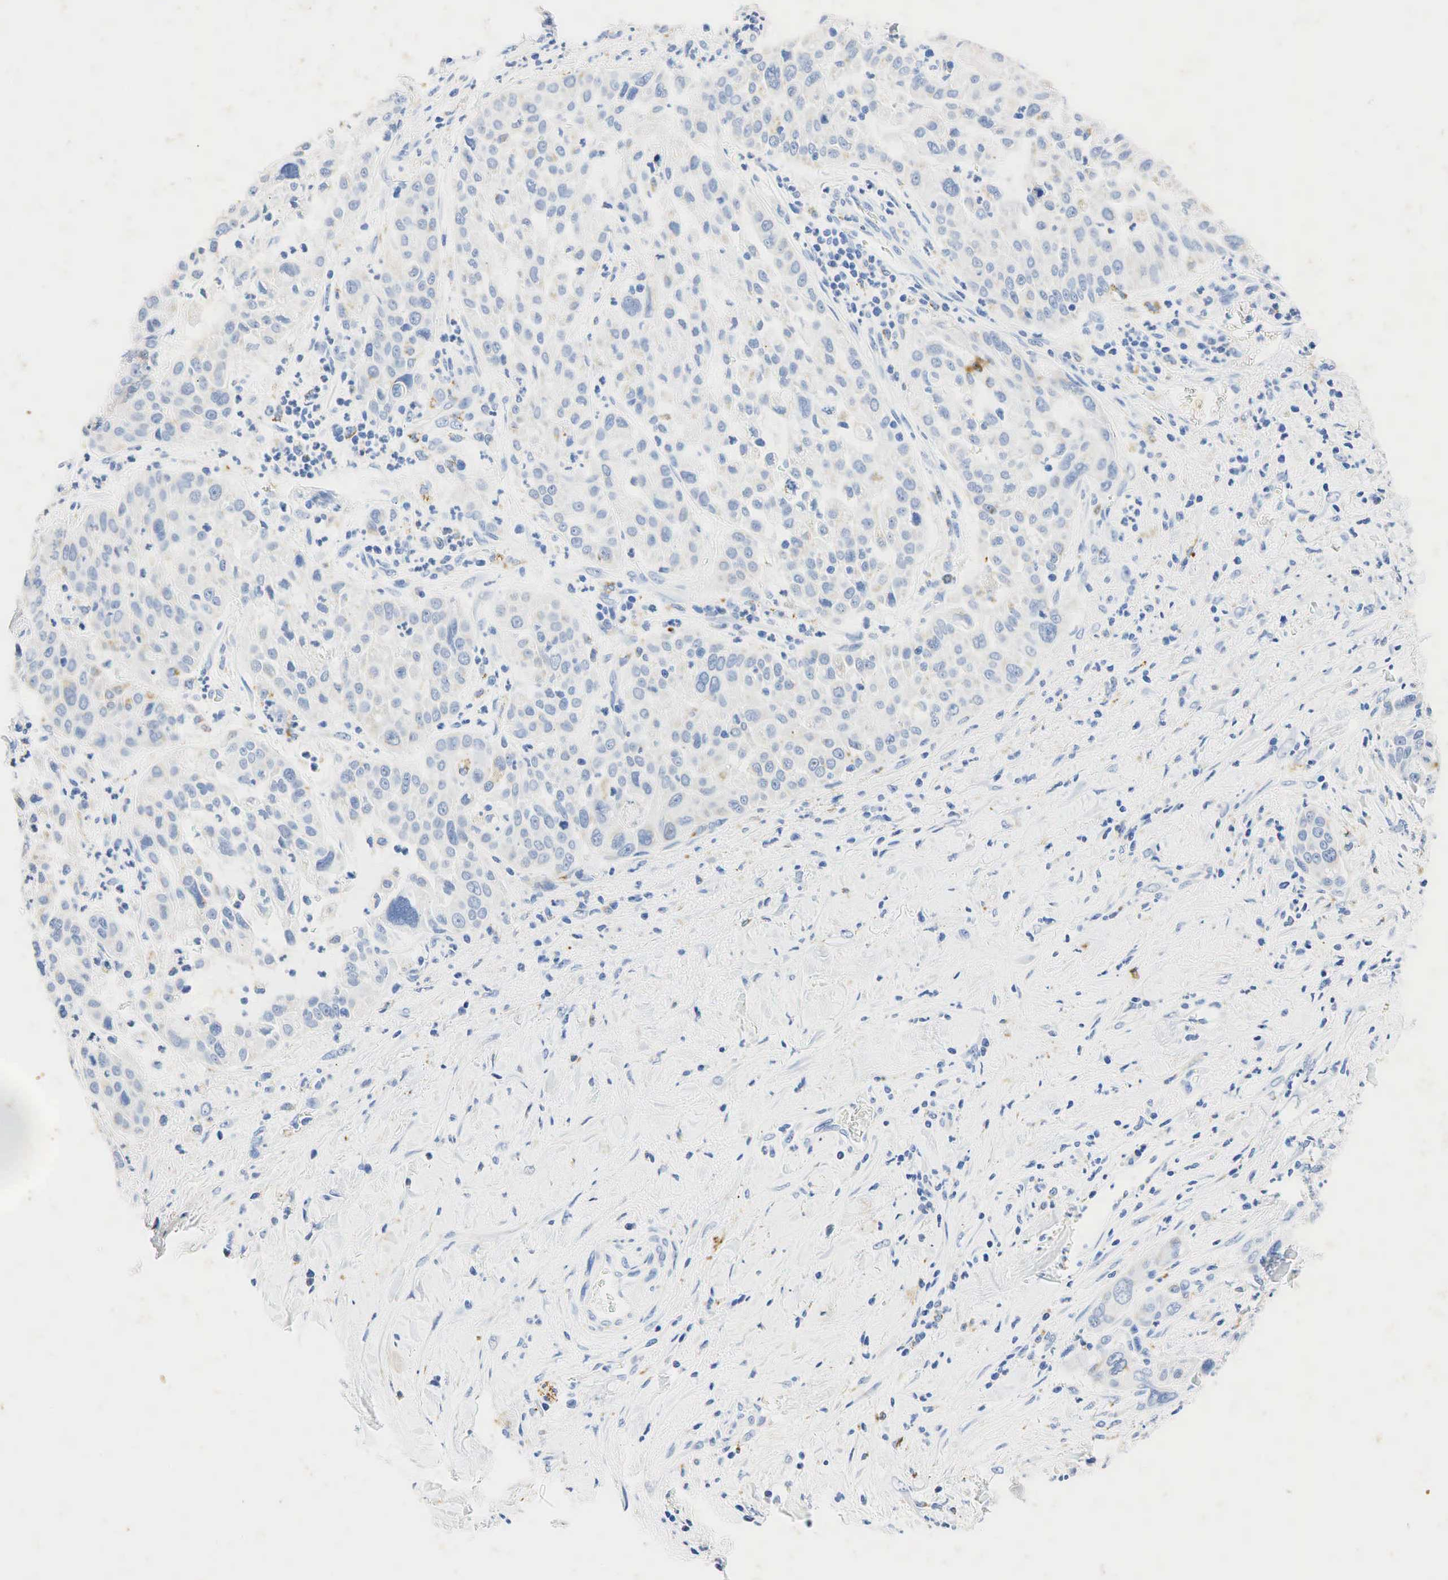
{"staining": {"intensity": "weak", "quantity": "<25%", "location": "cytoplasmic/membranous"}, "tissue": "pancreatic cancer", "cell_type": "Tumor cells", "image_type": "cancer", "snomed": [{"axis": "morphology", "description": "Adenocarcinoma, NOS"}, {"axis": "topography", "description": "Pancreas"}], "caption": "Image shows no protein positivity in tumor cells of pancreatic cancer tissue.", "gene": "SYP", "patient": {"sex": "female", "age": 52}}